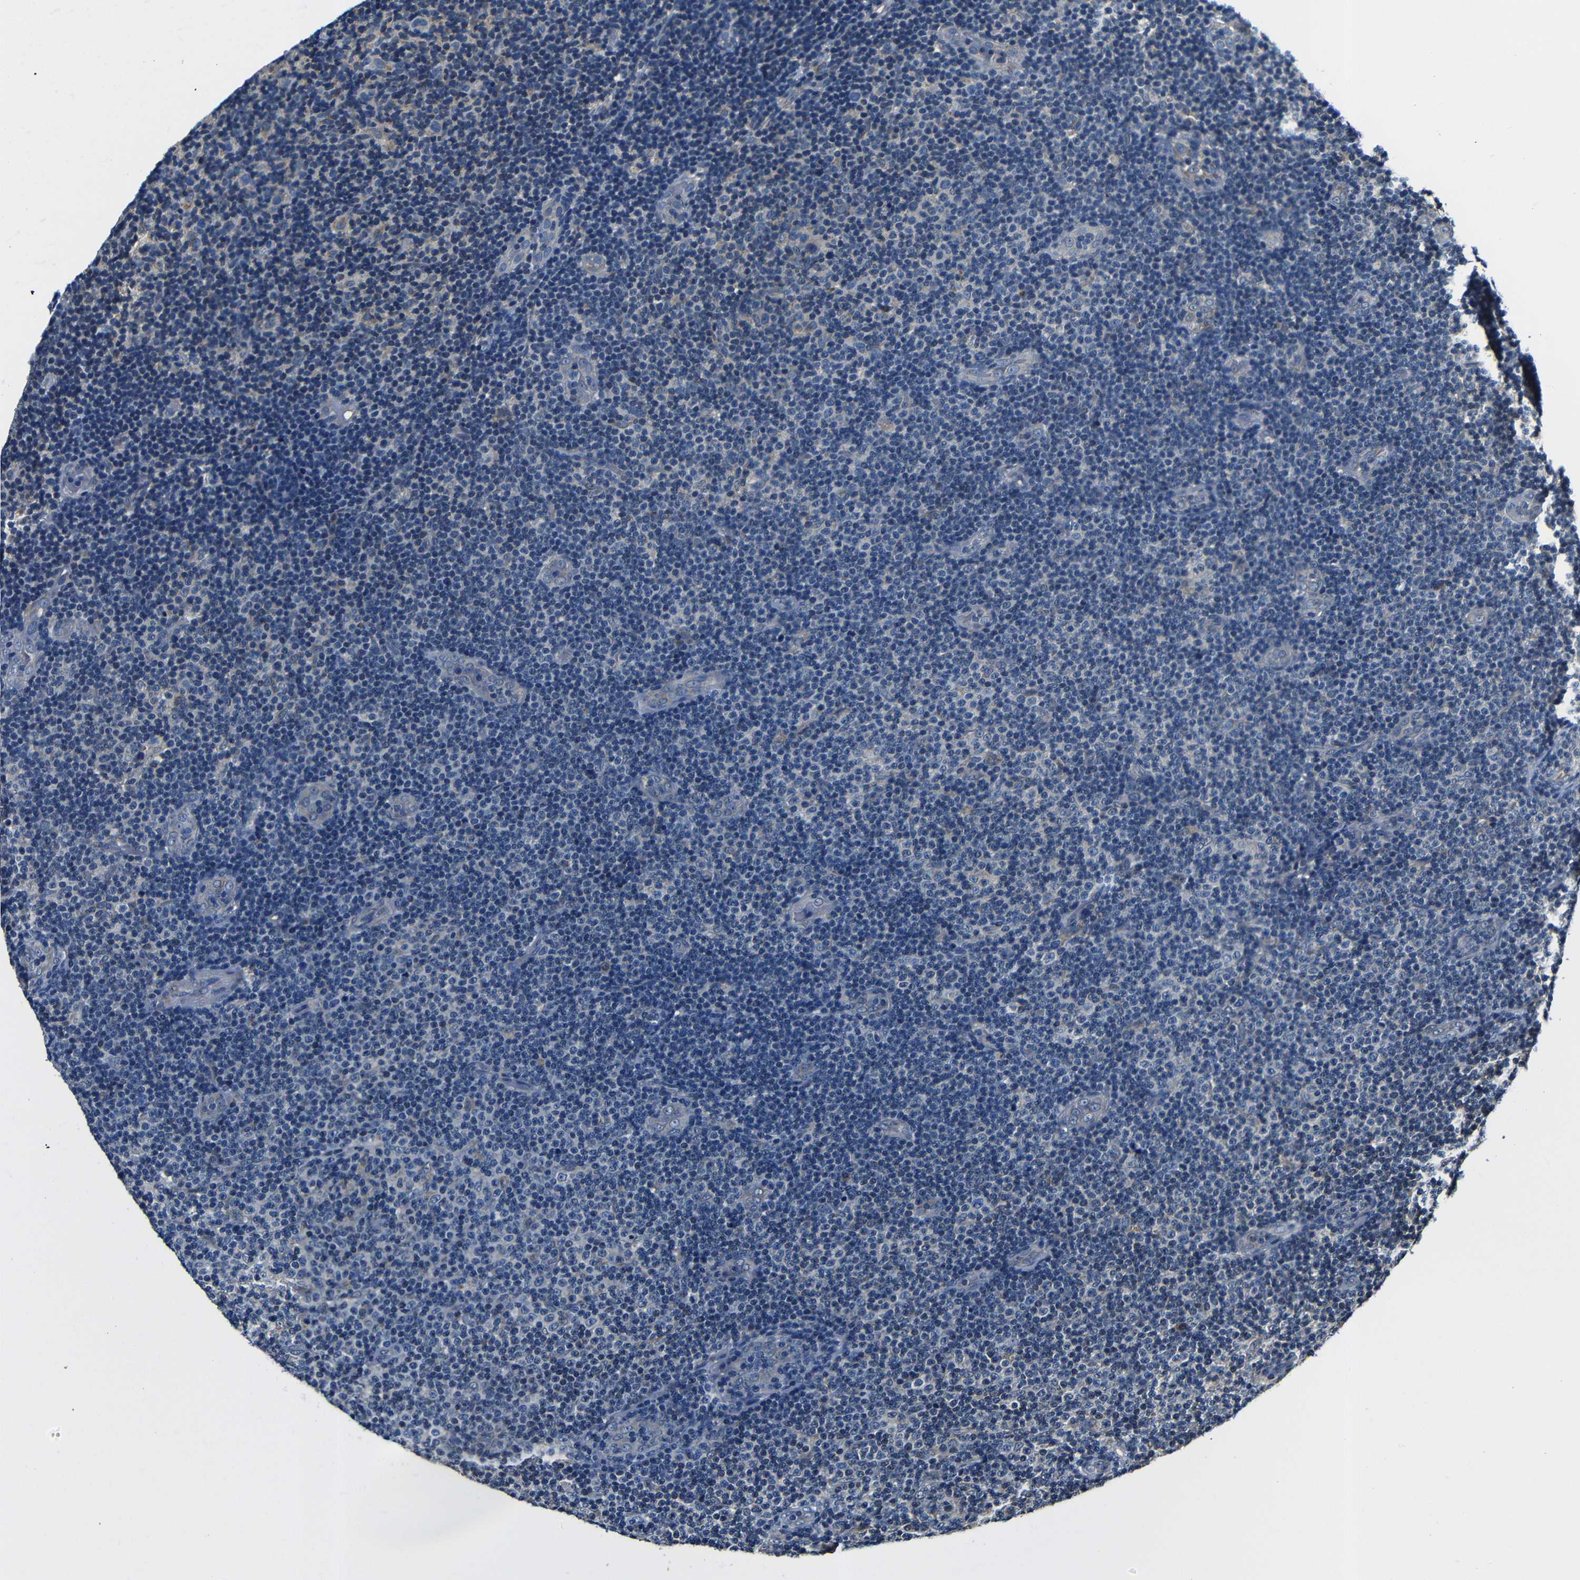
{"staining": {"intensity": "negative", "quantity": "none", "location": "none"}, "tissue": "lymphoma", "cell_type": "Tumor cells", "image_type": "cancer", "snomed": [{"axis": "morphology", "description": "Malignant lymphoma, non-Hodgkin's type, Low grade"}, {"axis": "topography", "description": "Lymph node"}], "caption": "This micrograph is of lymphoma stained with immunohistochemistry (IHC) to label a protein in brown with the nuclei are counter-stained blue. There is no positivity in tumor cells.", "gene": "FKBP14", "patient": {"sex": "male", "age": 83}}